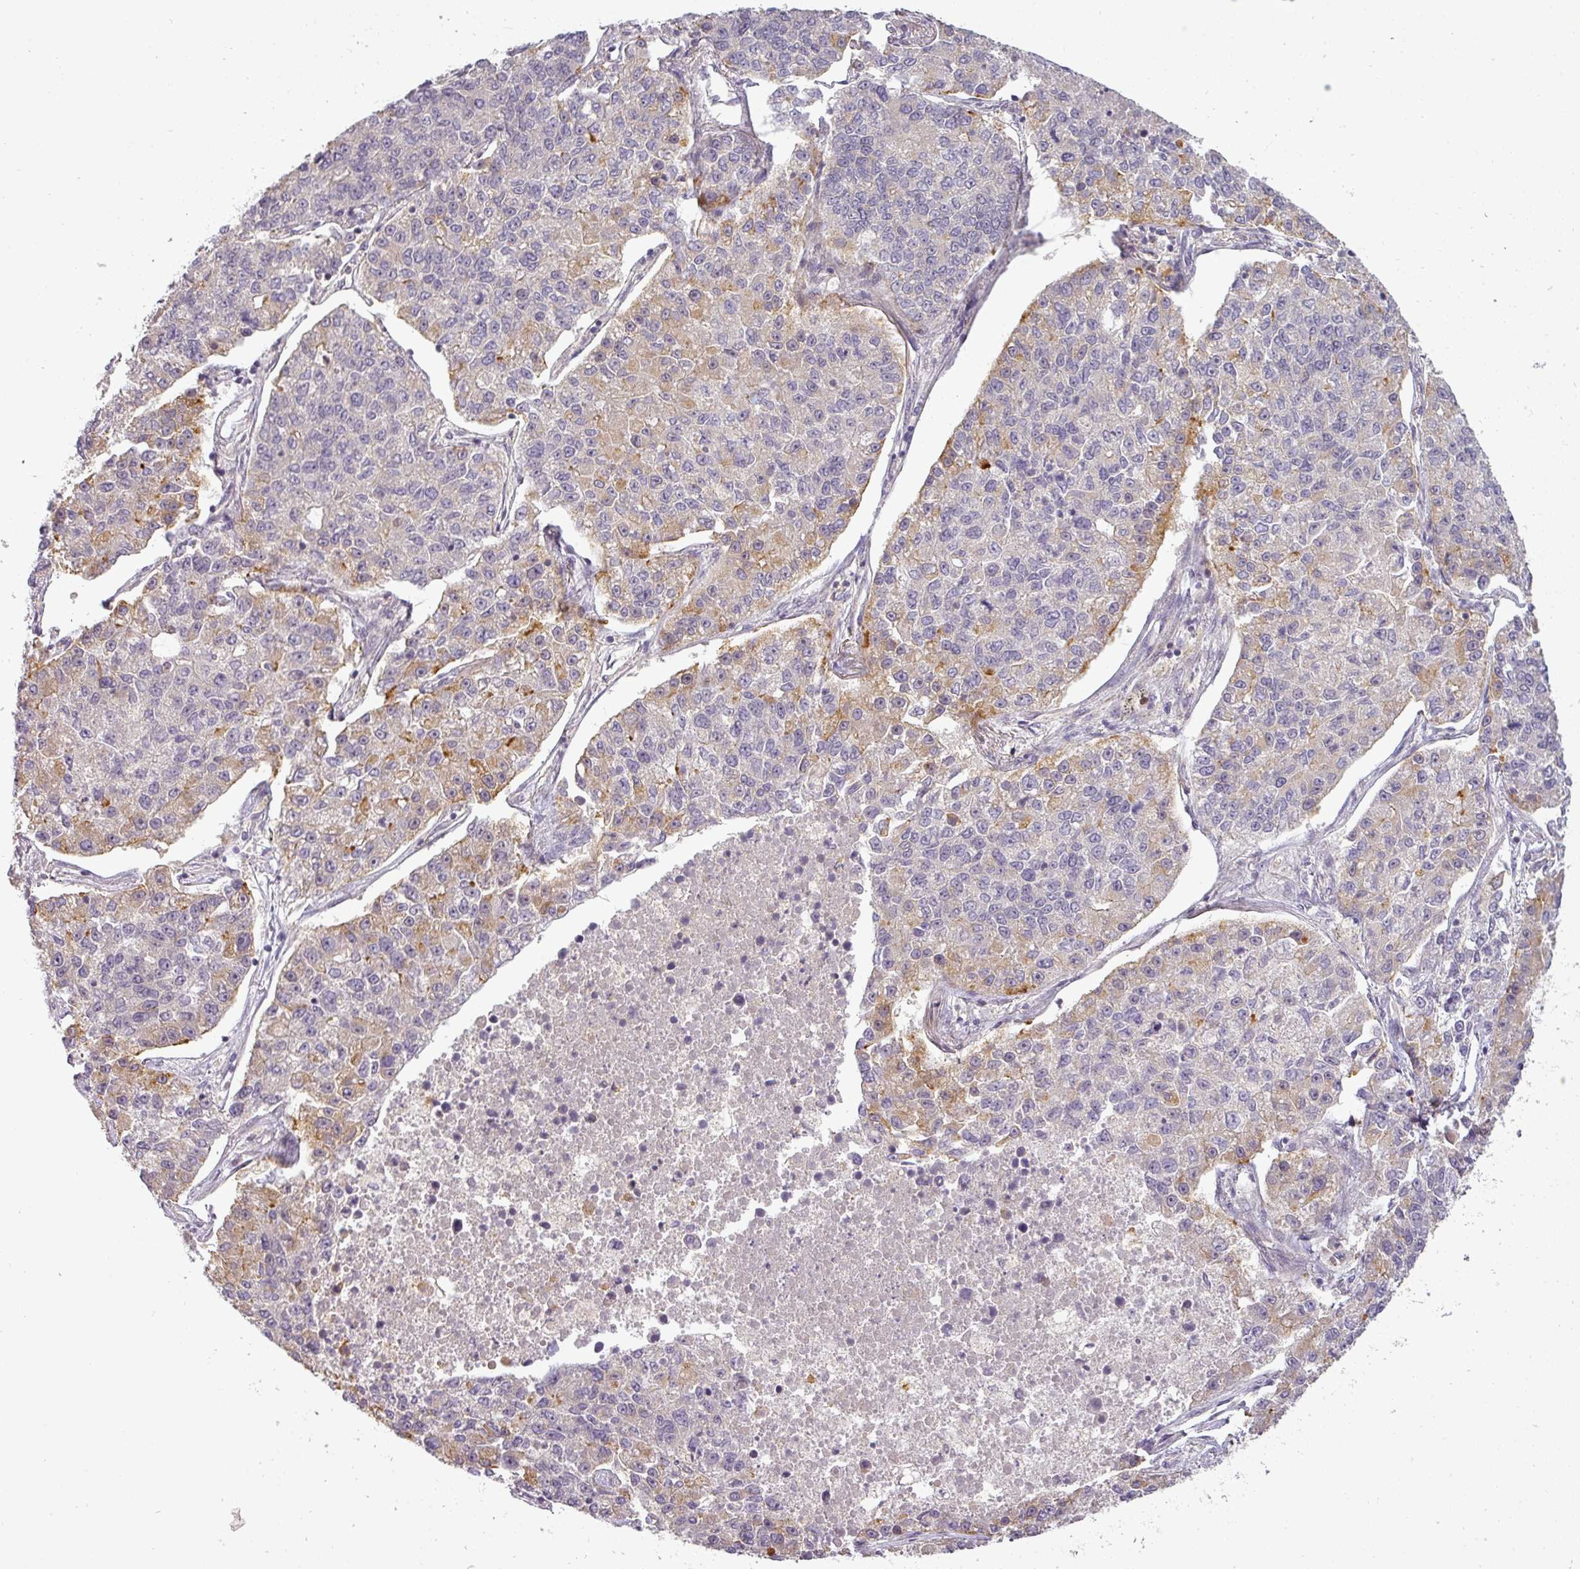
{"staining": {"intensity": "weak", "quantity": "<25%", "location": "cytoplasmic/membranous"}, "tissue": "lung cancer", "cell_type": "Tumor cells", "image_type": "cancer", "snomed": [{"axis": "morphology", "description": "Adenocarcinoma, NOS"}, {"axis": "topography", "description": "Lung"}], "caption": "A micrograph of human lung cancer is negative for staining in tumor cells. (Stains: DAB (3,3'-diaminobenzidine) immunohistochemistry with hematoxylin counter stain, Microscopy: brightfield microscopy at high magnification).", "gene": "NIN", "patient": {"sex": "male", "age": 49}}